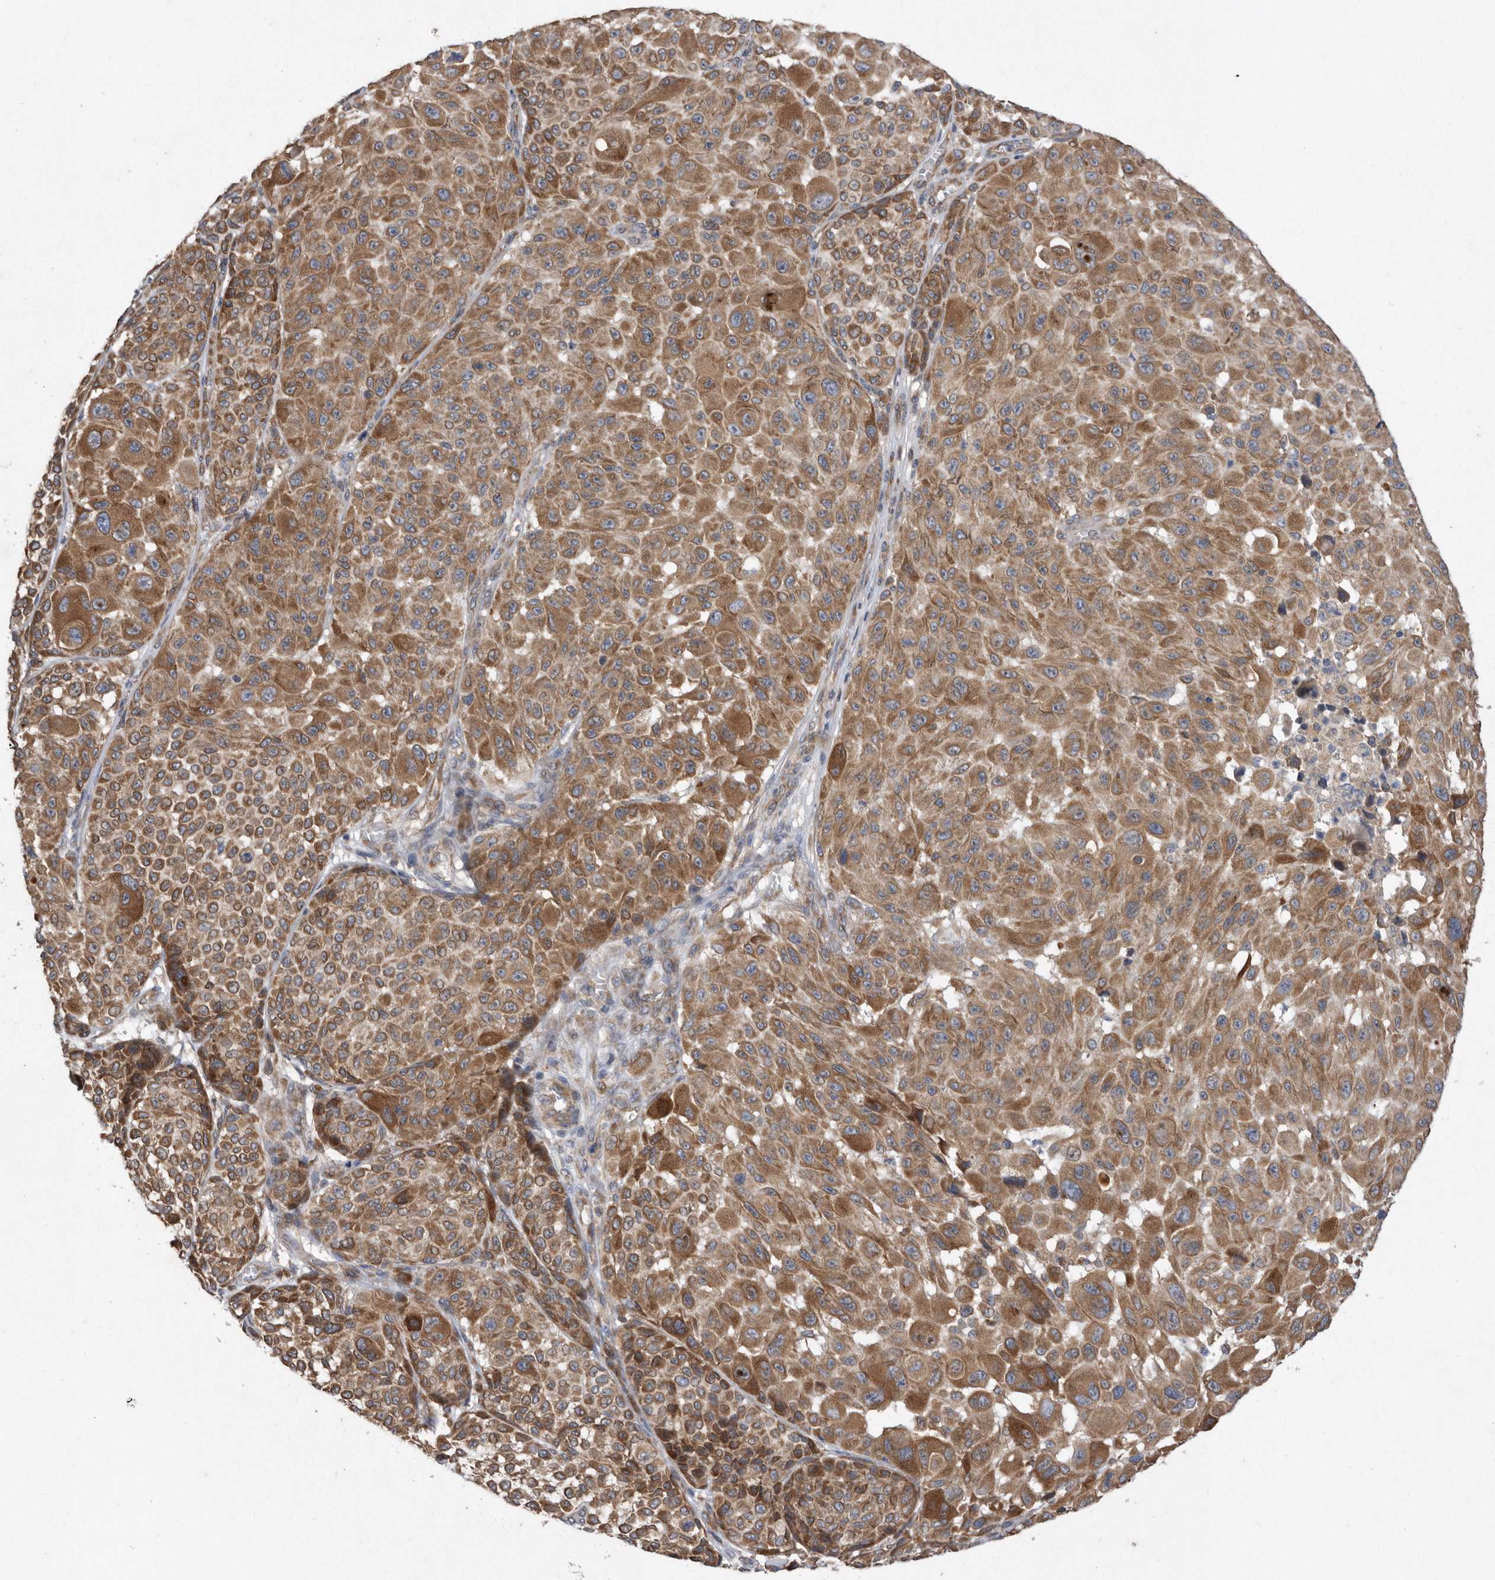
{"staining": {"intensity": "moderate", "quantity": ">75%", "location": "cytoplasmic/membranous"}, "tissue": "melanoma", "cell_type": "Tumor cells", "image_type": "cancer", "snomed": [{"axis": "morphology", "description": "Malignant melanoma, NOS"}, {"axis": "topography", "description": "Skin"}], "caption": "DAB immunohistochemical staining of human malignant melanoma displays moderate cytoplasmic/membranous protein staining in approximately >75% of tumor cells. (DAB = brown stain, brightfield microscopy at high magnification).", "gene": "PON2", "patient": {"sex": "male", "age": 83}}